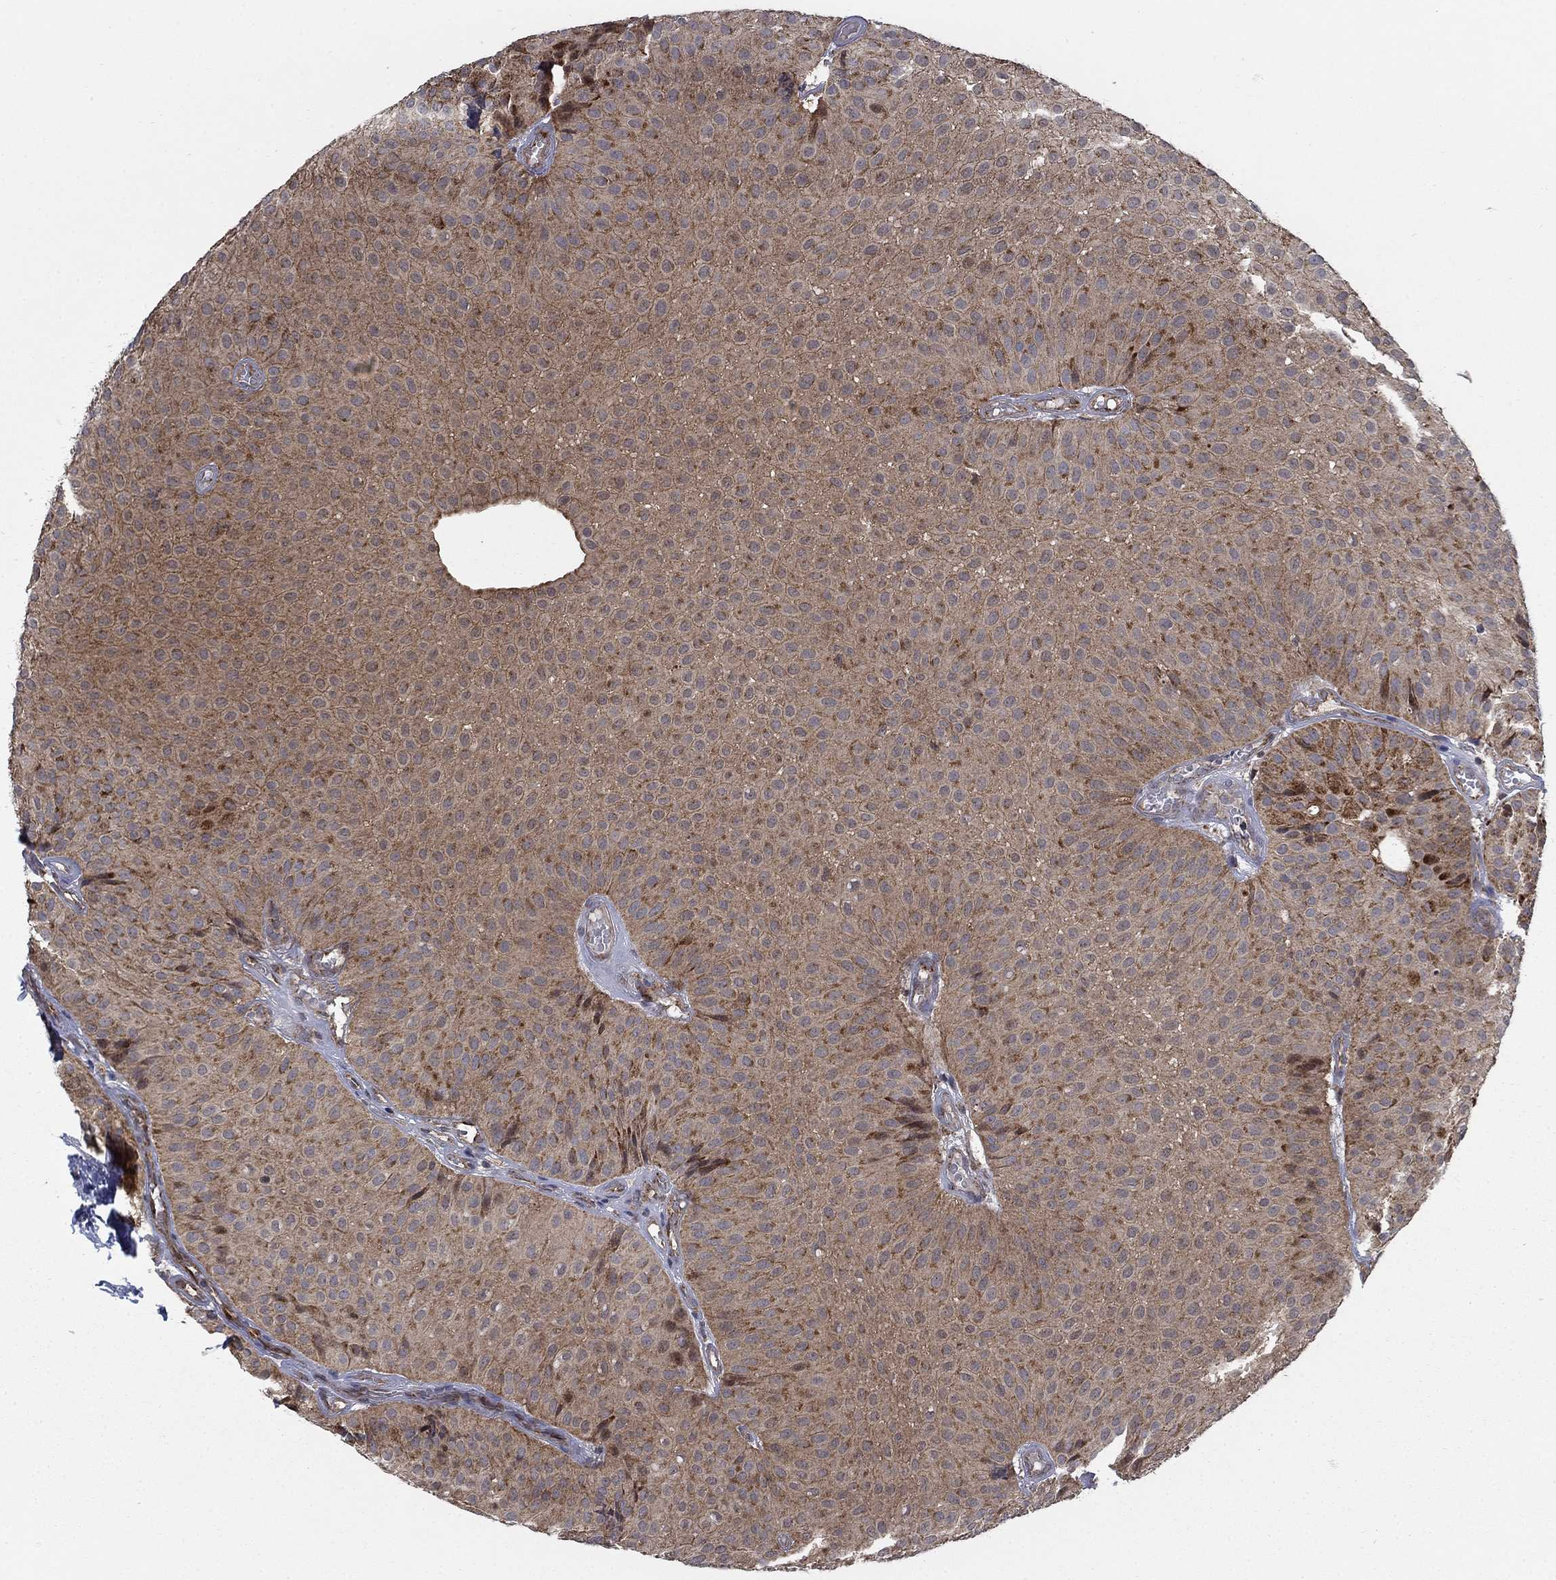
{"staining": {"intensity": "strong", "quantity": "<25%", "location": "cytoplasmic/membranous"}, "tissue": "urothelial cancer", "cell_type": "Tumor cells", "image_type": "cancer", "snomed": [{"axis": "morphology", "description": "Urothelial carcinoma, Low grade"}, {"axis": "topography", "description": "Urinary bladder"}], "caption": "Brown immunohistochemical staining in urothelial cancer demonstrates strong cytoplasmic/membranous expression in approximately <25% of tumor cells.", "gene": "NME7", "patient": {"sex": "male", "age": 64}}